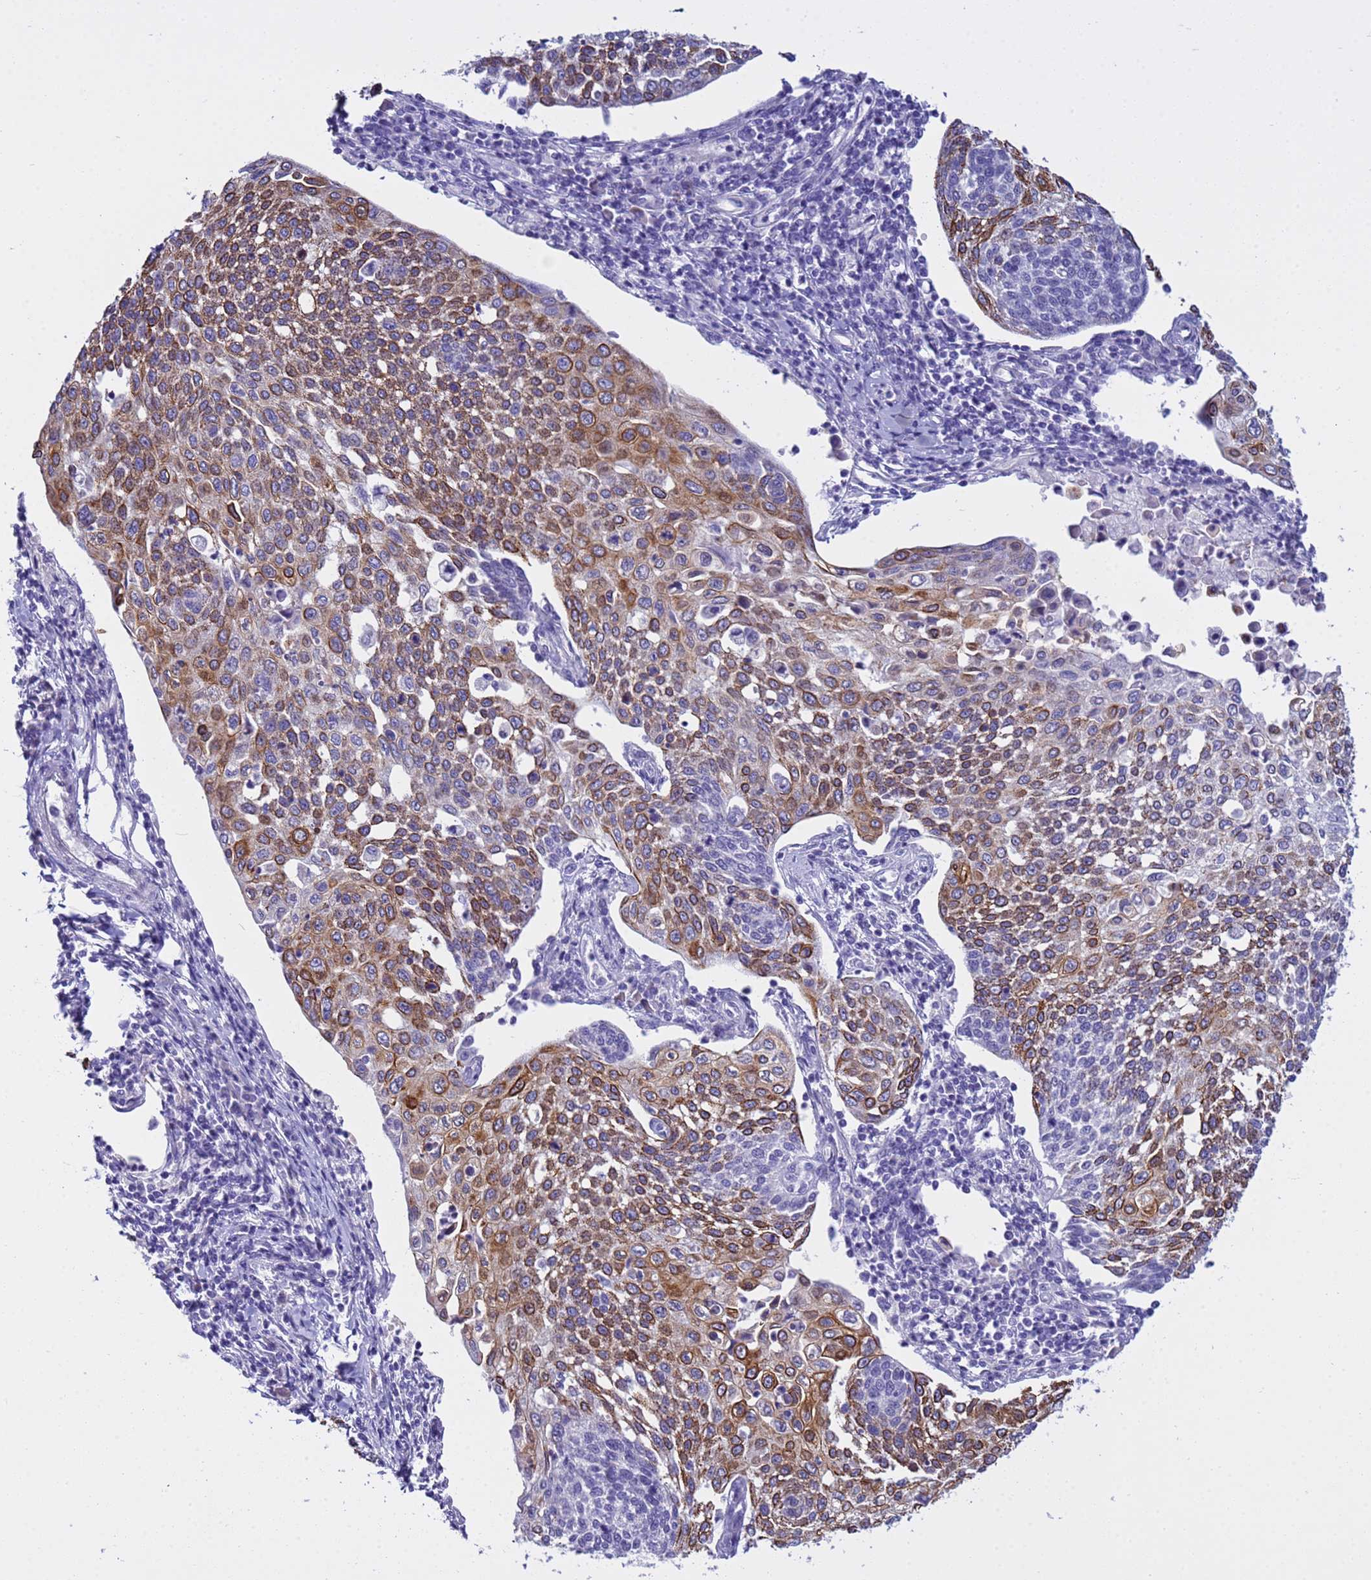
{"staining": {"intensity": "moderate", "quantity": ">75%", "location": "cytoplasmic/membranous"}, "tissue": "cervical cancer", "cell_type": "Tumor cells", "image_type": "cancer", "snomed": [{"axis": "morphology", "description": "Squamous cell carcinoma, NOS"}, {"axis": "topography", "description": "Cervix"}], "caption": "Immunohistochemistry (IHC) staining of cervical cancer, which shows medium levels of moderate cytoplasmic/membranous positivity in about >75% of tumor cells indicating moderate cytoplasmic/membranous protein staining. The staining was performed using DAB (3,3'-diaminobenzidine) (brown) for protein detection and nuclei were counterstained in hematoxylin (blue).", "gene": "IGSF11", "patient": {"sex": "female", "age": 34}}